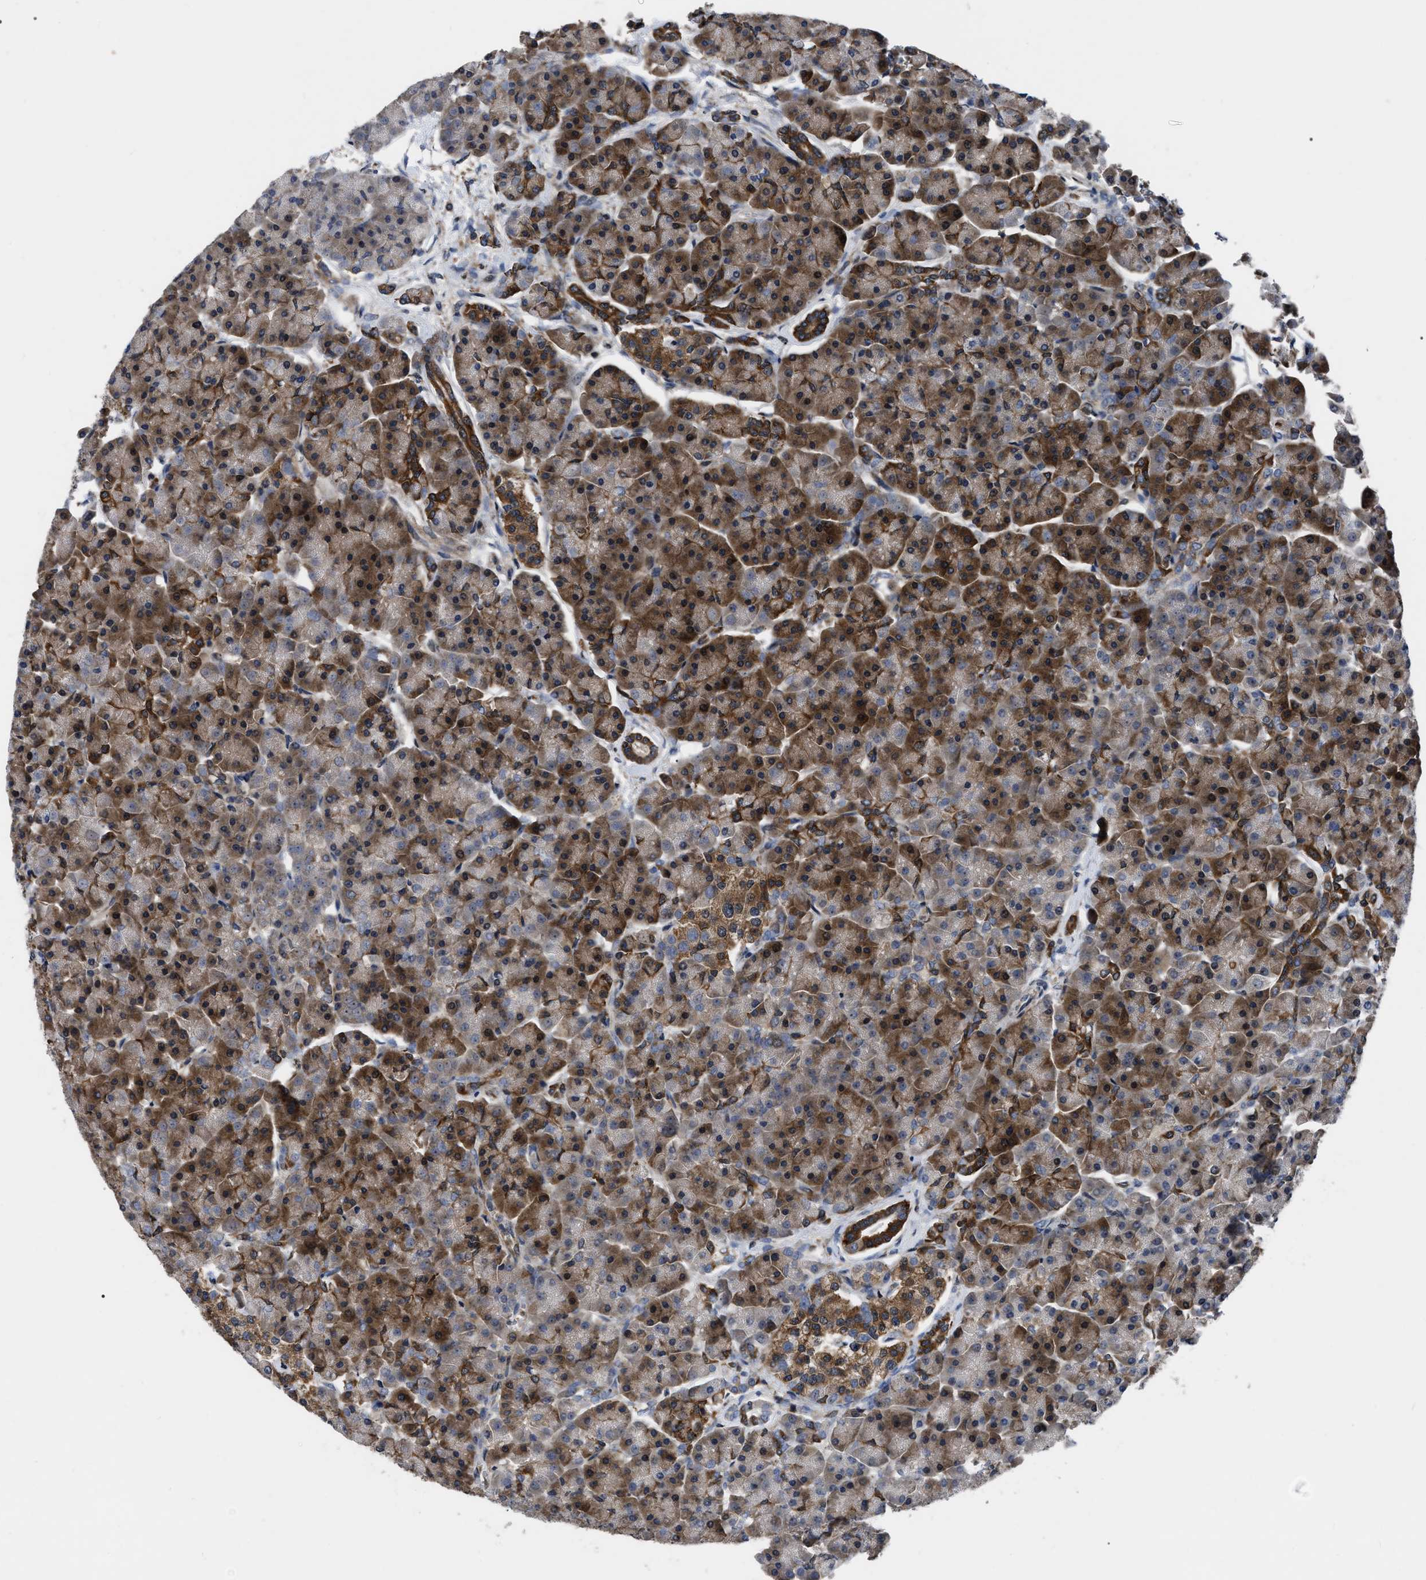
{"staining": {"intensity": "strong", "quantity": "25%-75%", "location": "cytoplasmic/membranous"}, "tissue": "pancreas", "cell_type": "Exocrine glandular cells", "image_type": "normal", "snomed": [{"axis": "morphology", "description": "Normal tissue, NOS"}, {"axis": "topography", "description": "Pancreas"}], "caption": "Normal pancreas was stained to show a protein in brown. There is high levels of strong cytoplasmic/membranous positivity in about 25%-75% of exocrine glandular cells.", "gene": "GET4", "patient": {"sex": "female", "age": 70}}